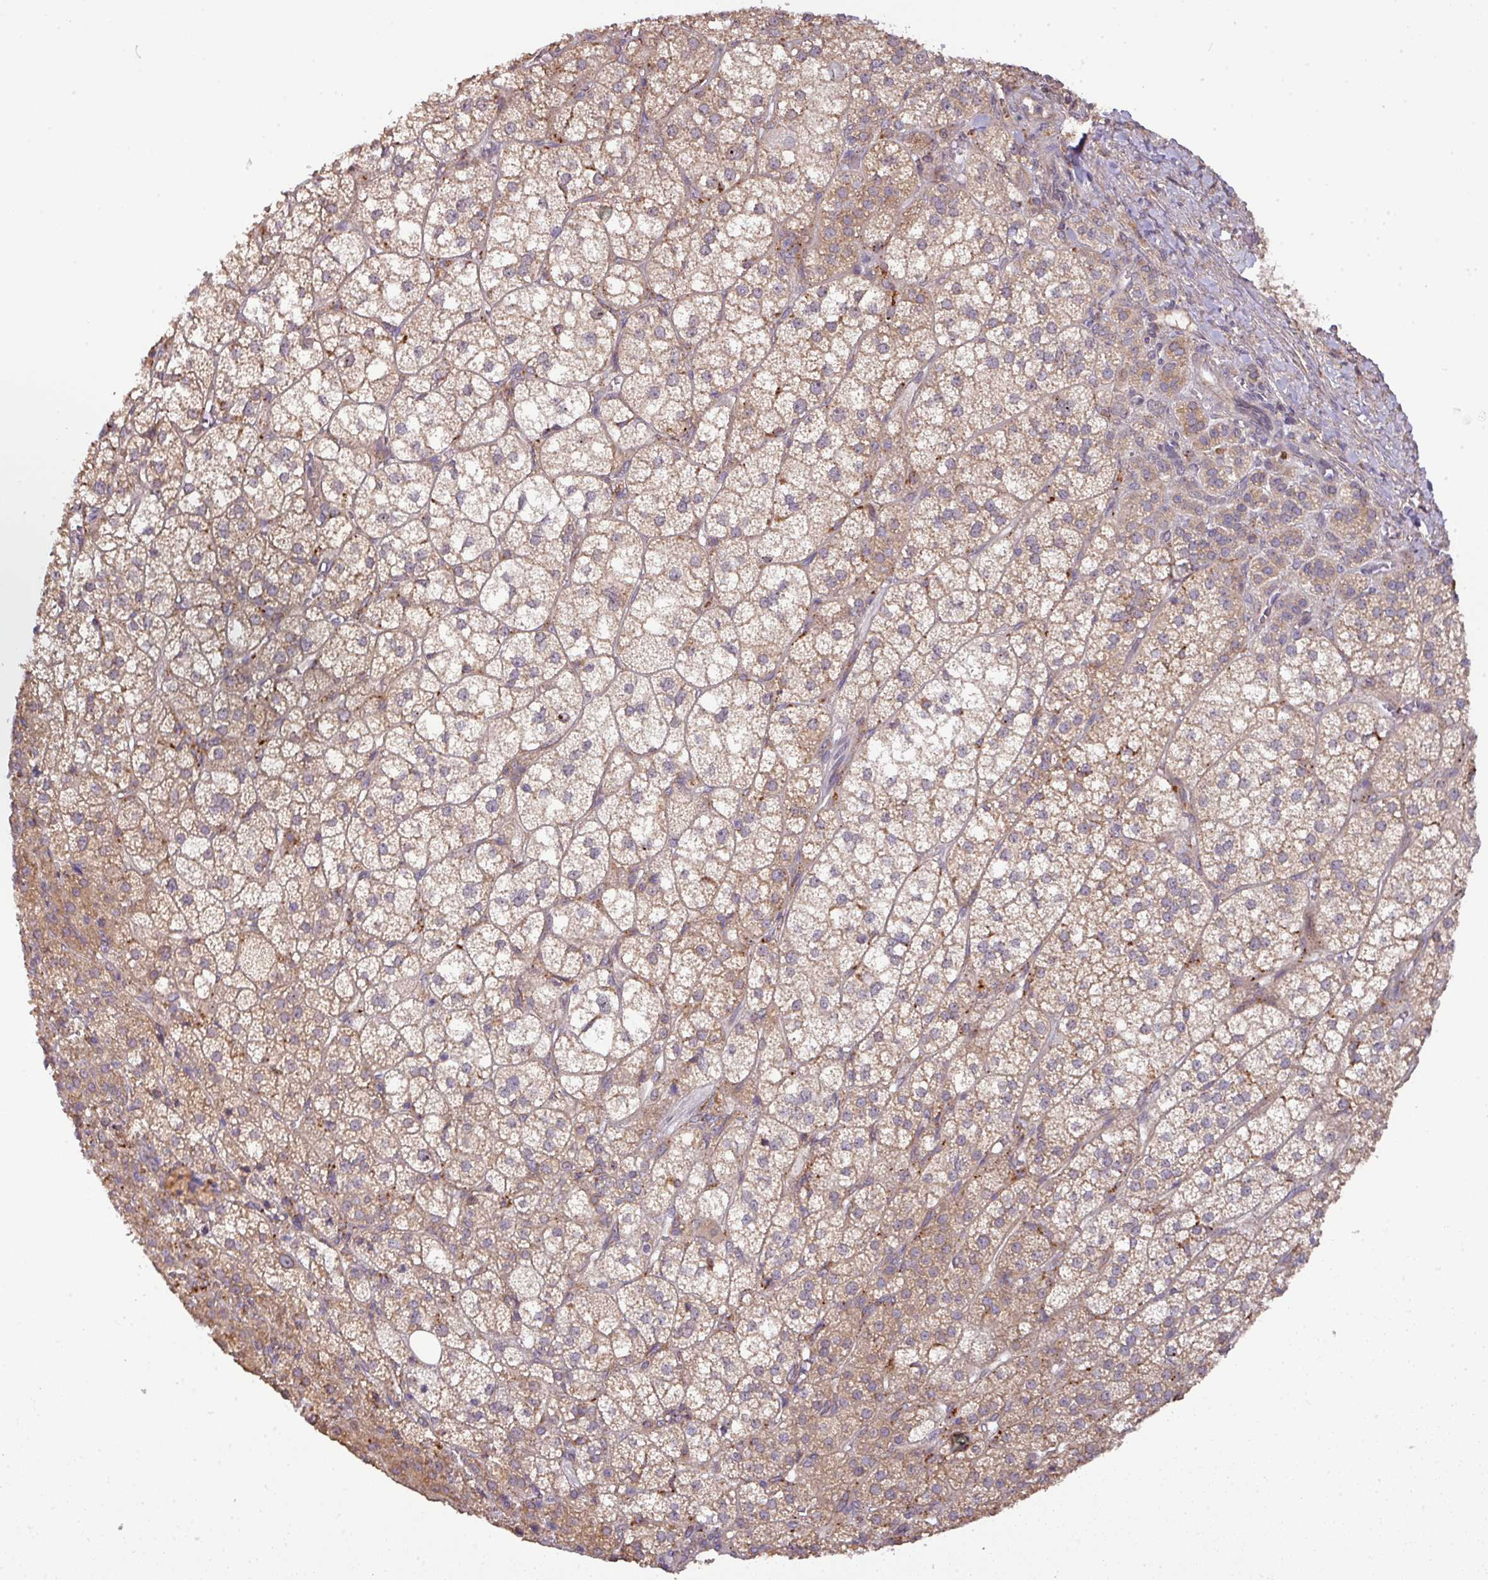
{"staining": {"intensity": "moderate", "quantity": ">75%", "location": "cytoplasmic/membranous"}, "tissue": "adrenal gland", "cell_type": "Glandular cells", "image_type": "normal", "snomed": [{"axis": "morphology", "description": "Normal tissue, NOS"}, {"axis": "topography", "description": "Adrenal gland"}], "caption": "Moderate cytoplasmic/membranous protein staining is seen in about >75% of glandular cells in adrenal gland.", "gene": "GALP", "patient": {"sex": "female", "age": 60}}